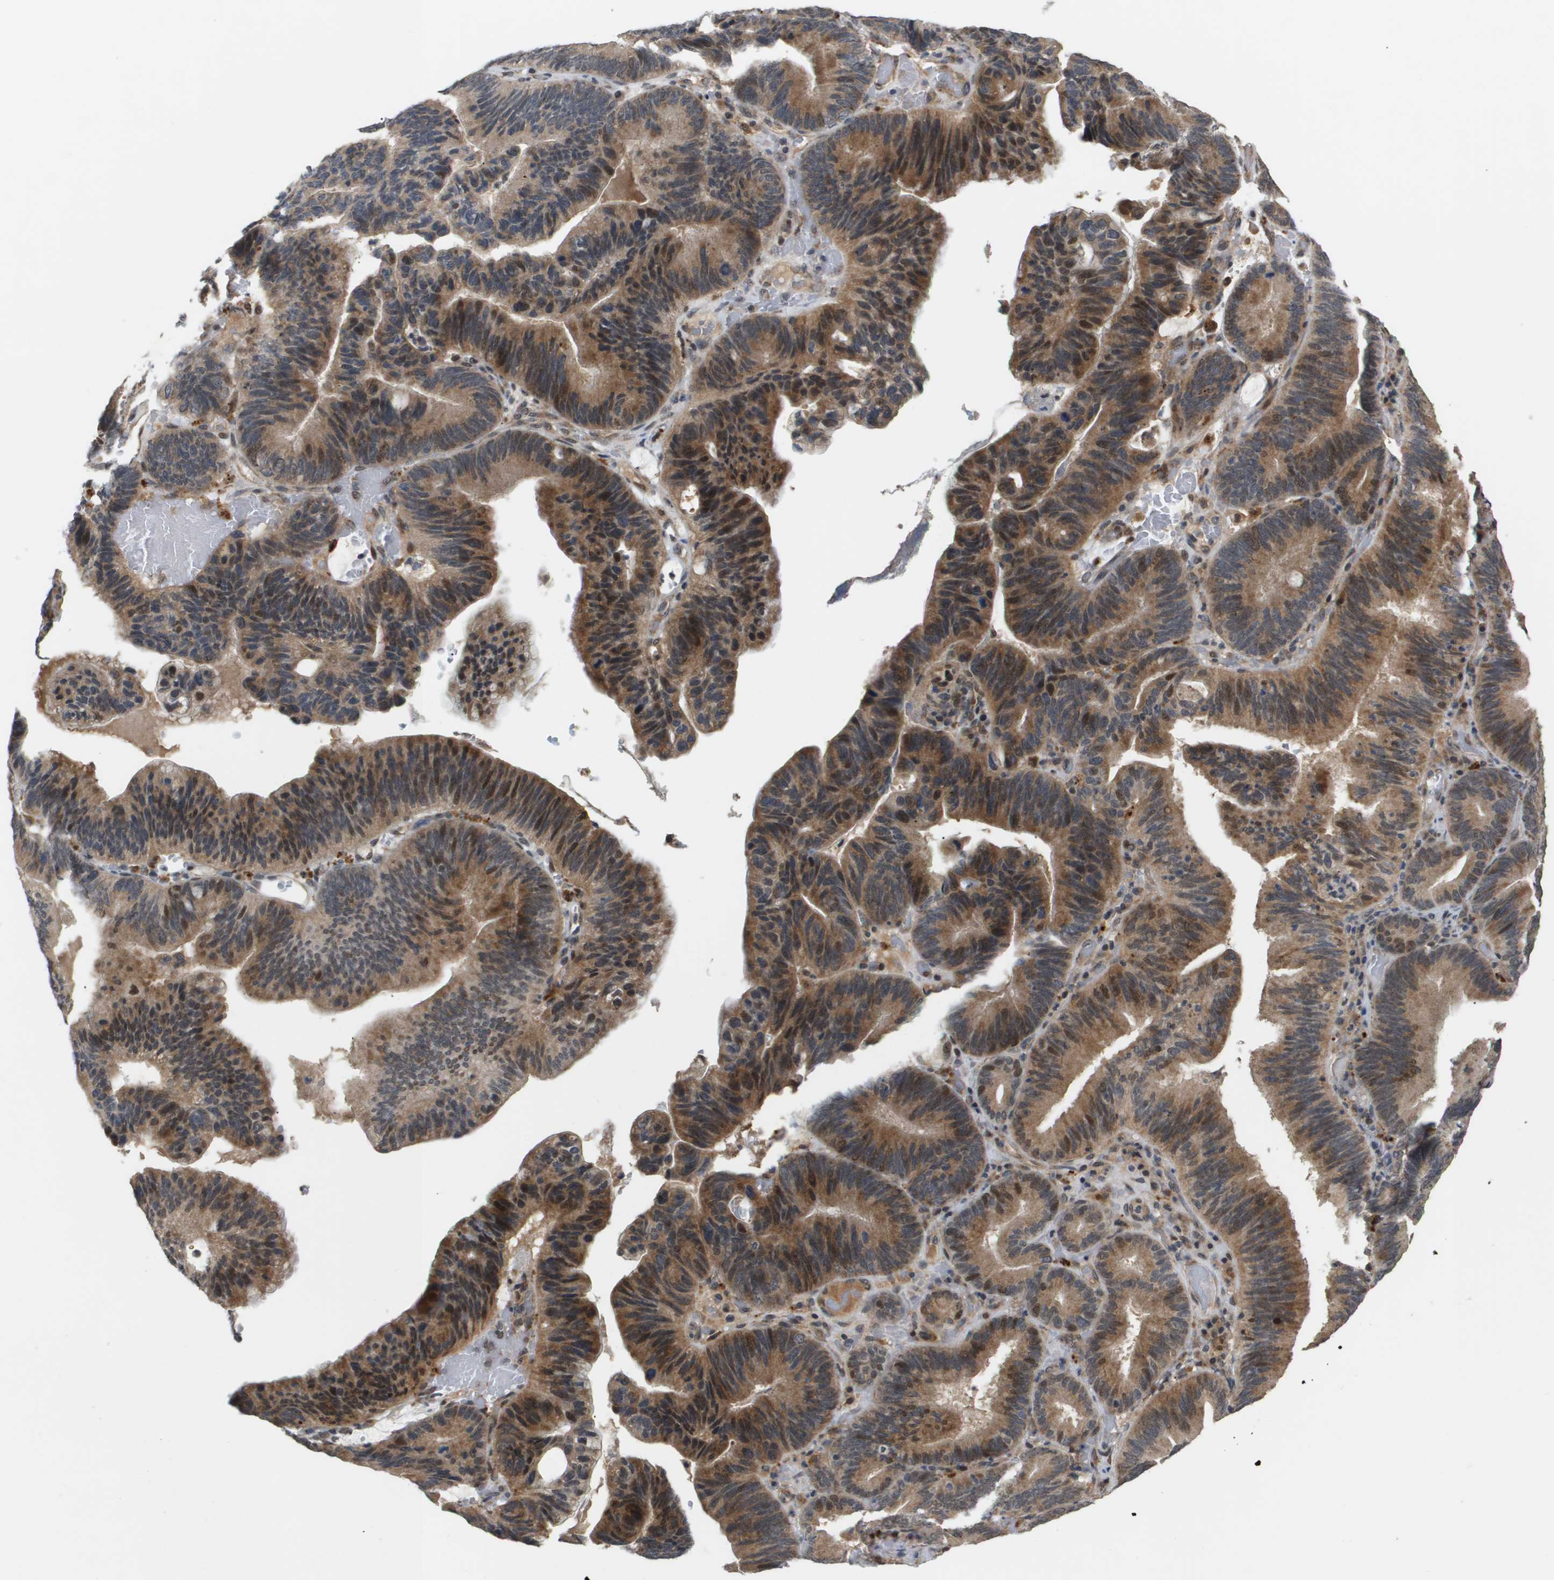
{"staining": {"intensity": "strong", "quantity": ">75%", "location": "cytoplasmic/membranous,nuclear"}, "tissue": "pancreatic cancer", "cell_type": "Tumor cells", "image_type": "cancer", "snomed": [{"axis": "morphology", "description": "Adenocarcinoma, NOS"}, {"axis": "topography", "description": "Pancreas"}], "caption": "Immunohistochemical staining of adenocarcinoma (pancreatic) demonstrates high levels of strong cytoplasmic/membranous and nuclear protein positivity in about >75% of tumor cells. (DAB (3,3'-diaminobenzidine) IHC, brown staining for protein, blue staining for nuclei).", "gene": "PDGFB", "patient": {"sex": "male", "age": 82}}